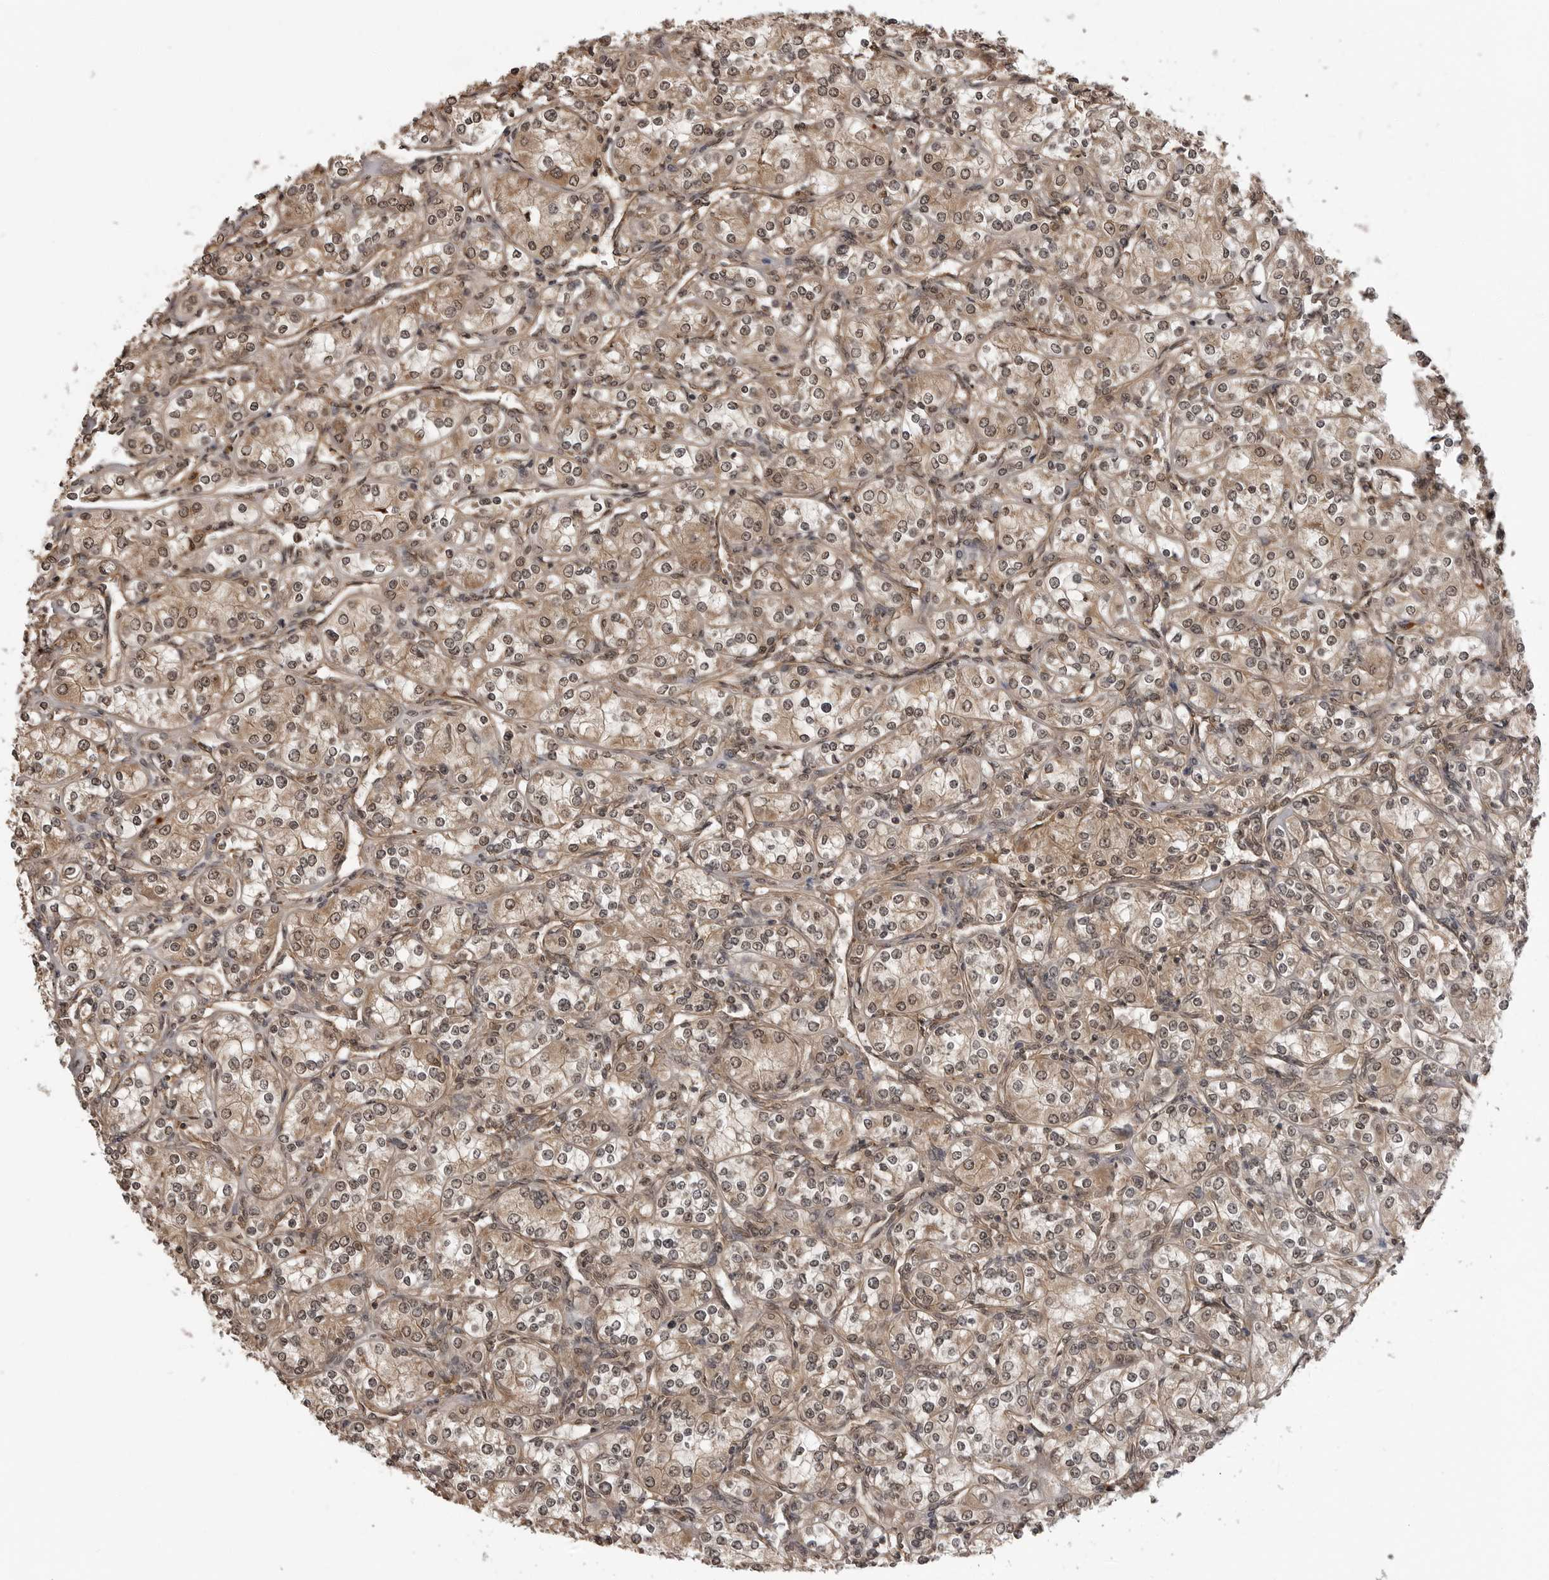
{"staining": {"intensity": "moderate", "quantity": ">75%", "location": "cytoplasmic/membranous,nuclear"}, "tissue": "renal cancer", "cell_type": "Tumor cells", "image_type": "cancer", "snomed": [{"axis": "morphology", "description": "Adenocarcinoma, NOS"}, {"axis": "topography", "description": "Kidney"}], "caption": "Adenocarcinoma (renal) stained with DAB (3,3'-diaminobenzidine) immunohistochemistry exhibits medium levels of moderate cytoplasmic/membranous and nuclear positivity in about >75% of tumor cells.", "gene": "IL24", "patient": {"sex": "male", "age": 77}}